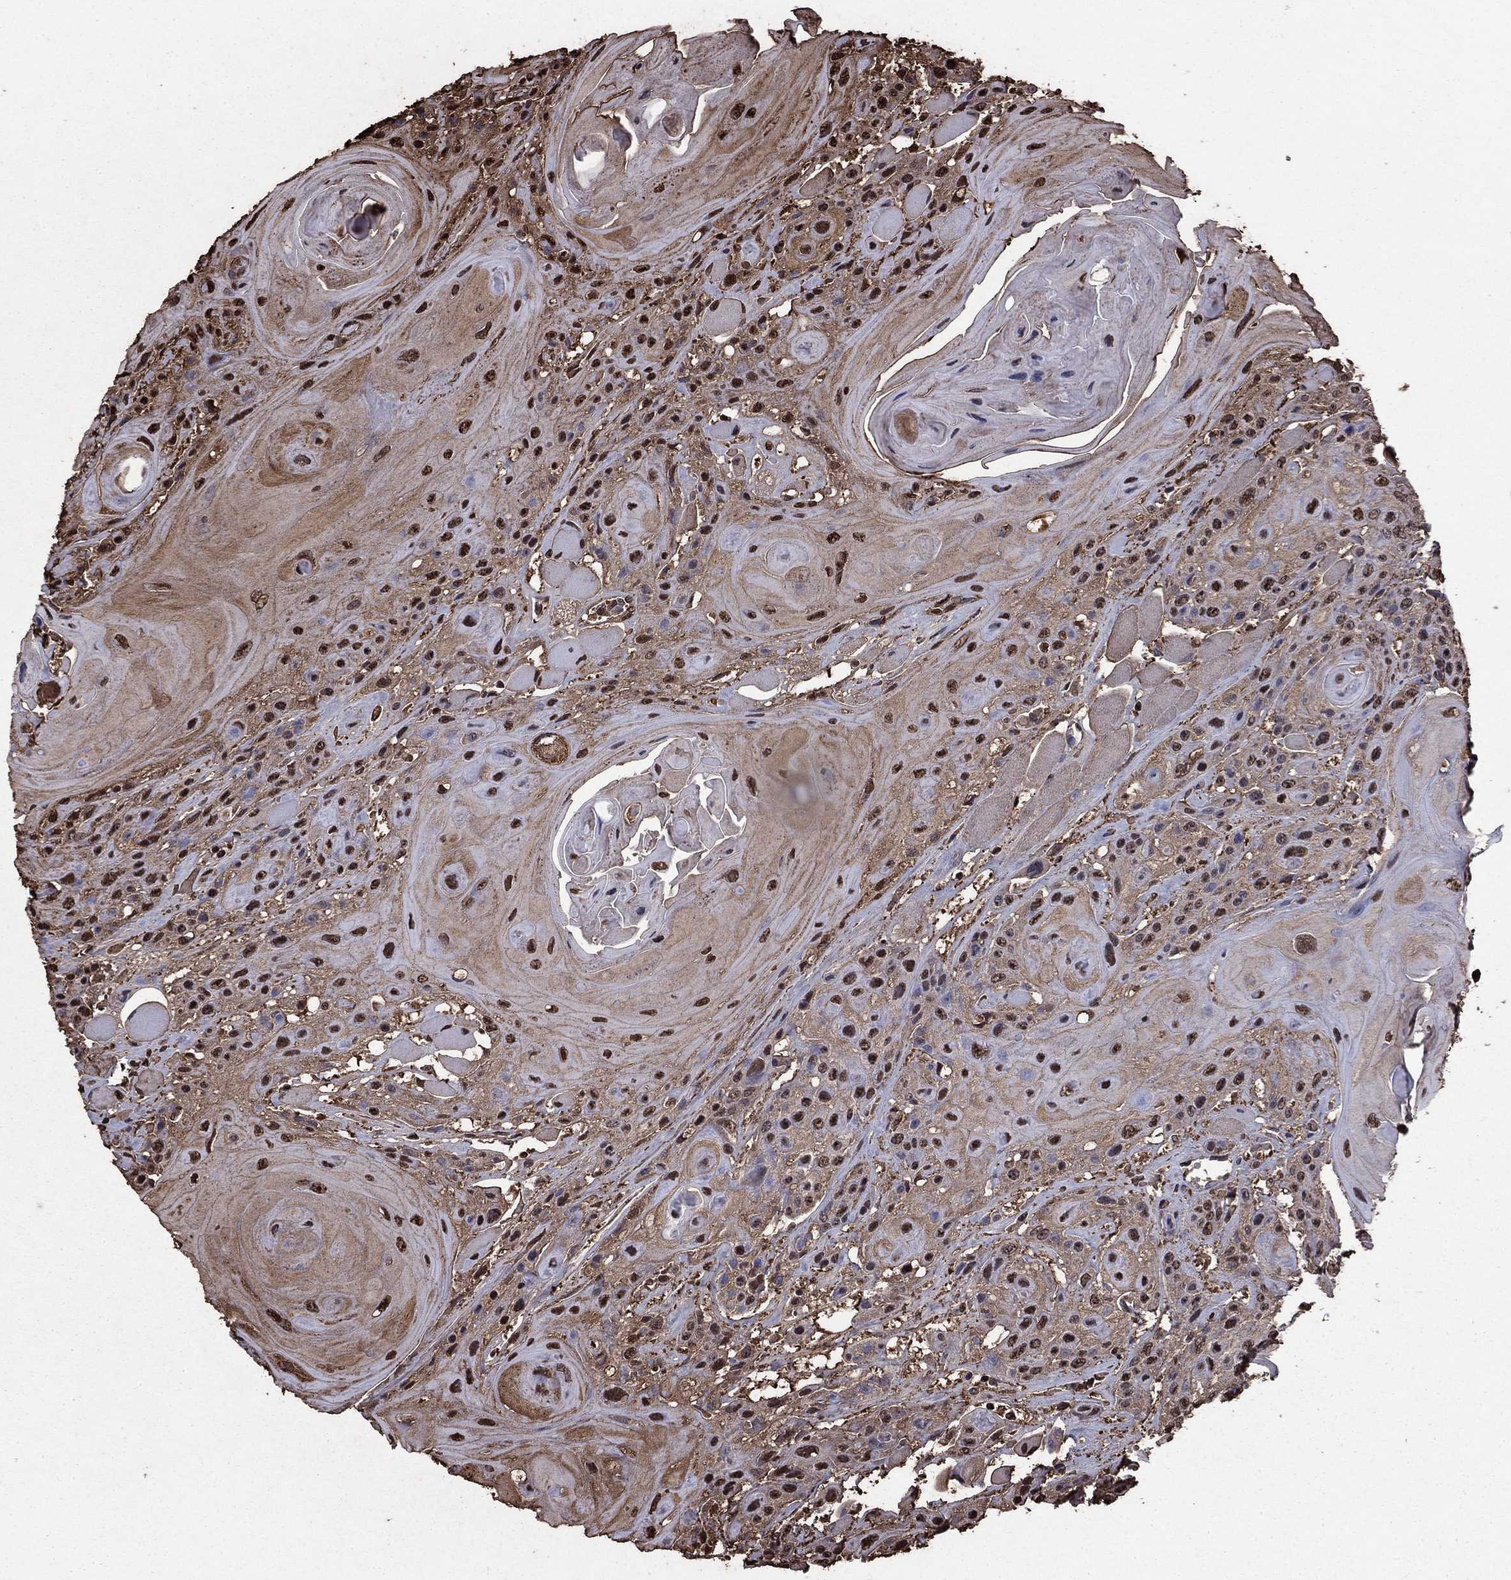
{"staining": {"intensity": "moderate", "quantity": "<25%", "location": "nuclear"}, "tissue": "head and neck cancer", "cell_type": "Tumor cells", "image_type": "cancer", "snomed": [{"axis": "morphology", "description": "Squamous cell carcinoma, NOS"}, {"axis": "topography", "description": "Head-Neck"}], "caption": "IHC staining of head and neck cancer (squamous cell carcinoma), which reveals low levels of moderate nuclear expression in about <25% of tumor cells indicating moderate nuclear protein expression. The staining was performed using DAB (3,3'-diaminobenzidine) (brown) for protein detection and nuclei were counterstained in hematoxylin (blue).", "gene": "GAPDH", "patient": {"sex": "female", "age": 59}}